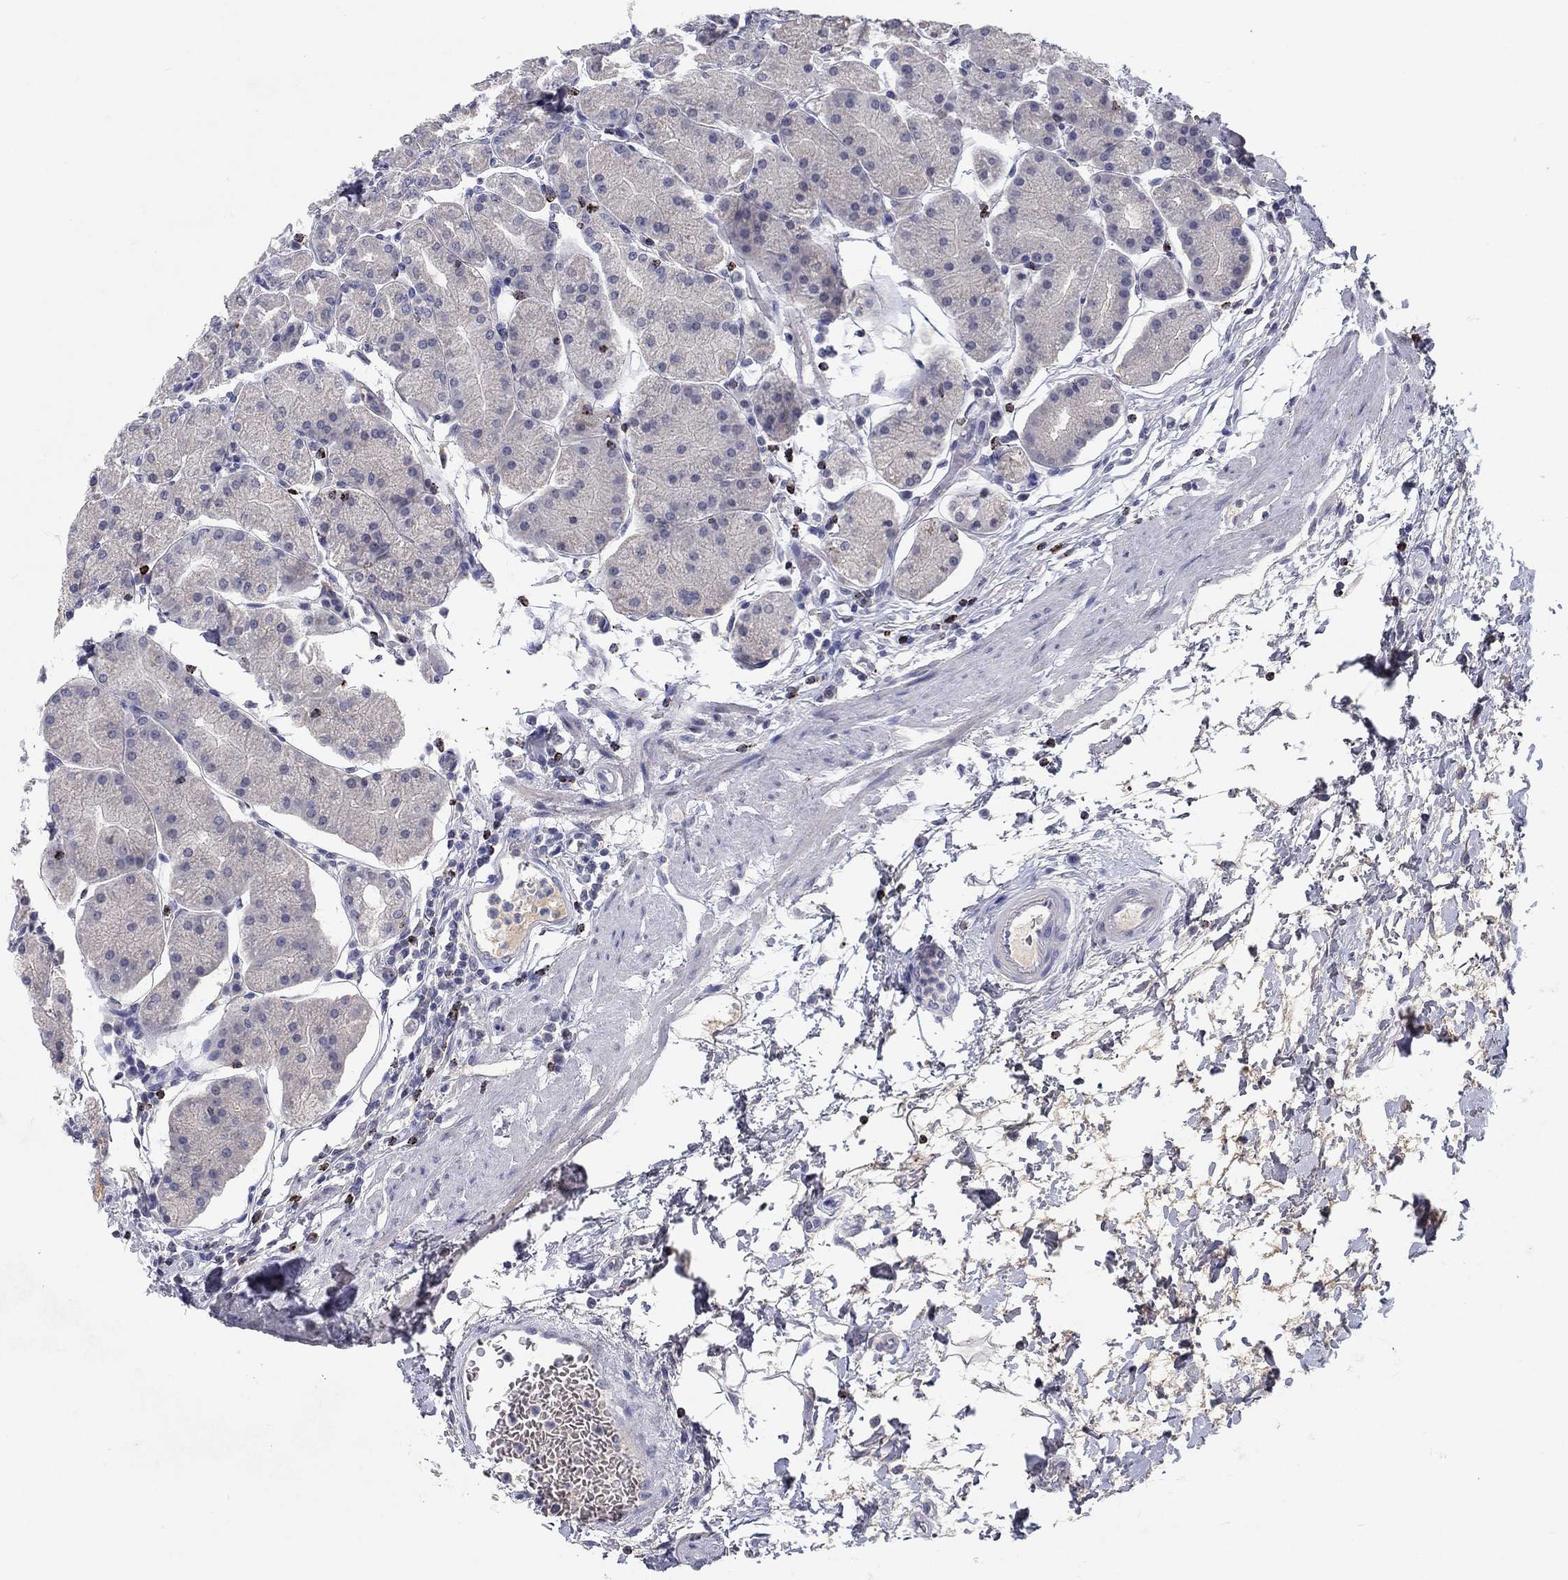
{"staining": {"intensity": "negative", "quantity": "none", "location": "none"}, "tissue": "stomach", "cell_type": "Glandular cells", "image_type": "normal", "snomed": [{"axis": "morphology", "description": "Normal tissue, NOS"}, {"axis": "topography", "description": "Stomach"}], "caption": "A histopathology image of human stomach is negative for staining in glandular cells. (IHC, brightfield microscopy, high magnification).", "gene": "GZMA", "patient": {"sex": "male", "age": 54}}